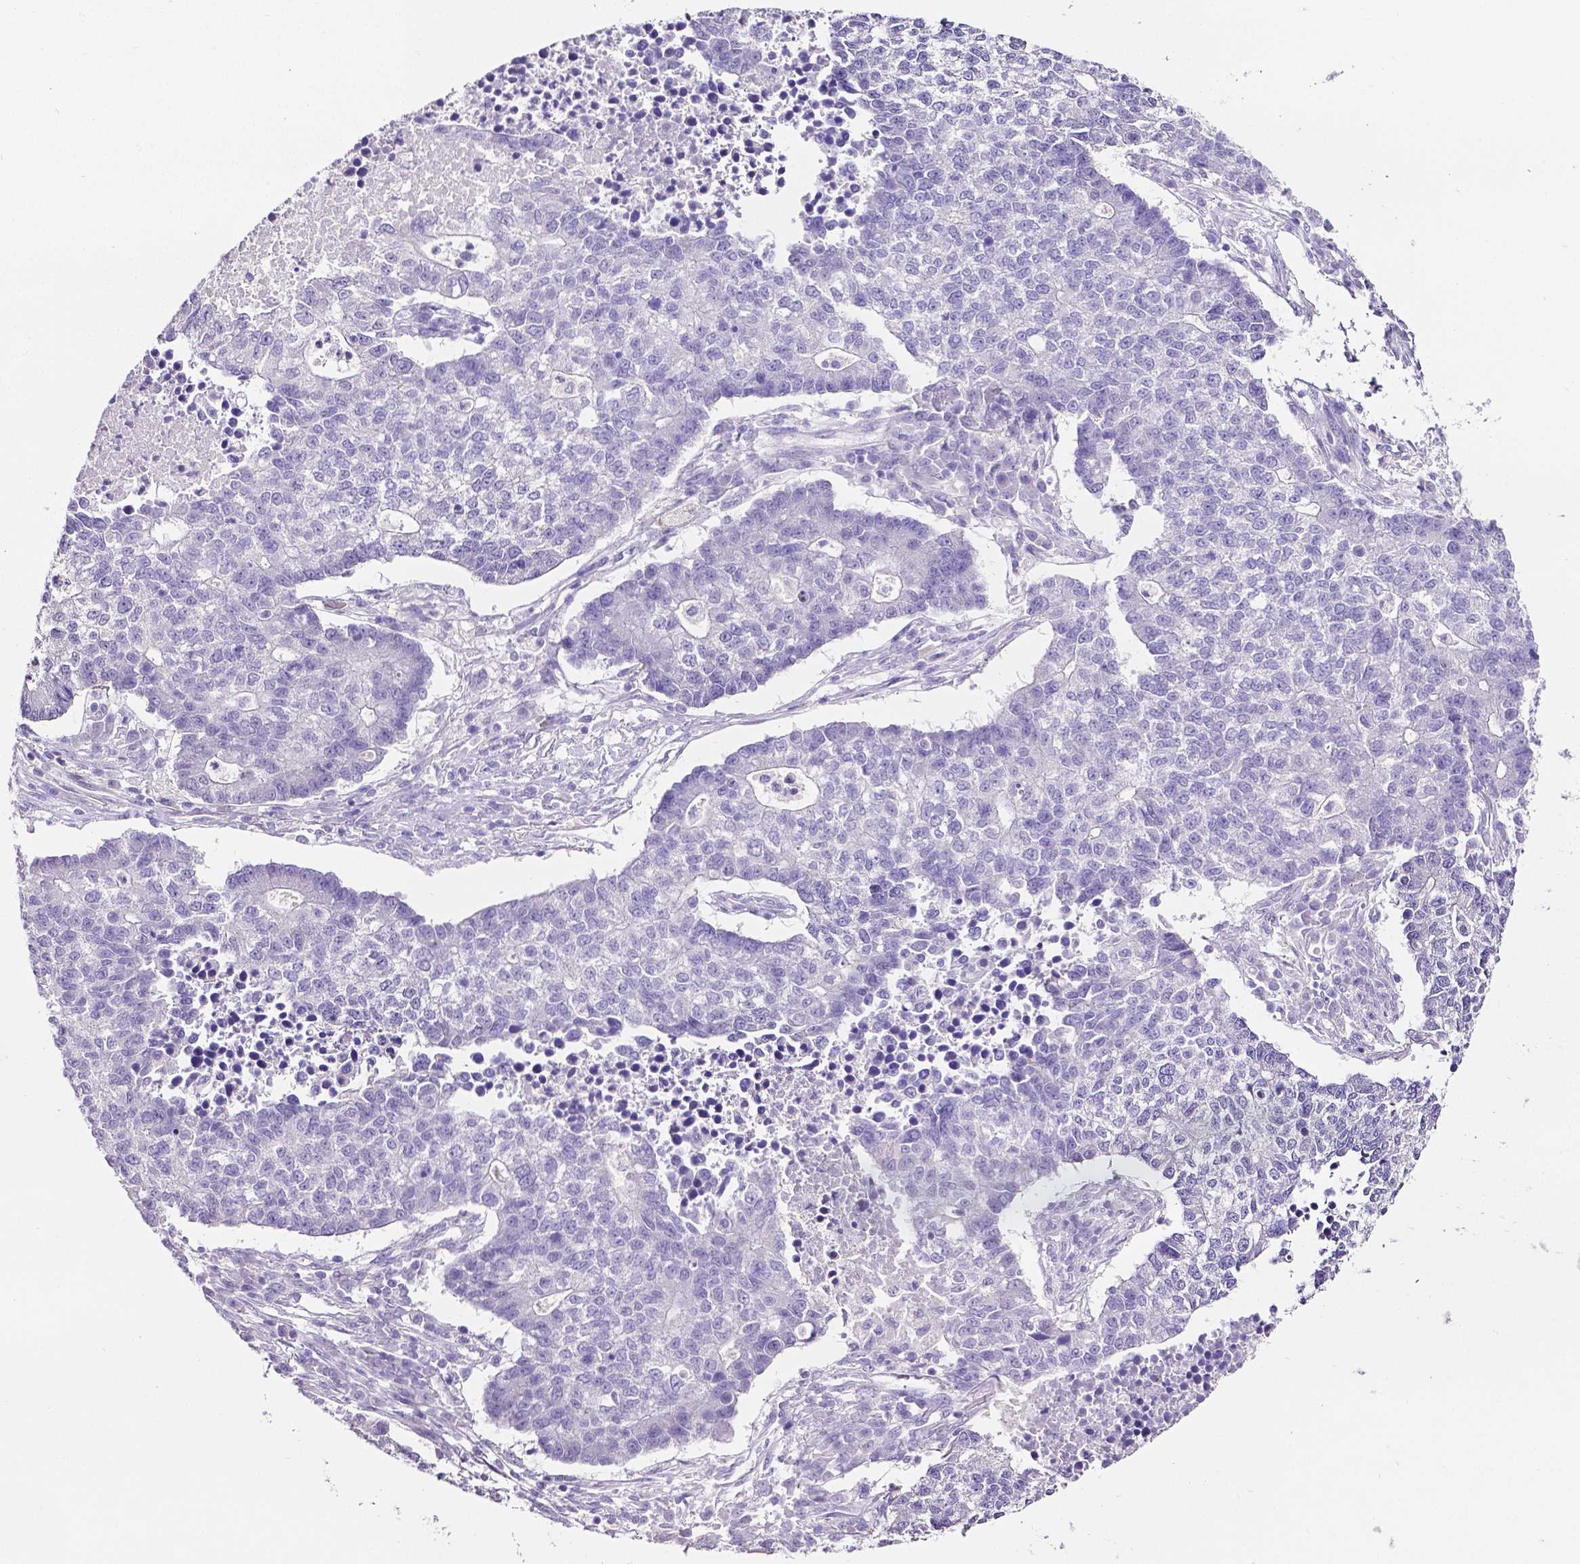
{"staining": {"intensity": "negative", "quantity": "none", "location": "none"}, "tissue": "lung cancer", "cell_type": "Tumor cells", "image_type": "cancer", "snomed": [{"axis": "morphology", "description": "Adenocarcinoma, NOS"}, {"axis": "topography", "description": "Lung"}], "caption": "DAB (3,3'-diaminobenzidine) immunohistochemical staining of human lung cancer reveals no significant staining in tumor cells.", "gene": "SLC22A2", "patient": {"sex": "male", "age": 57}}